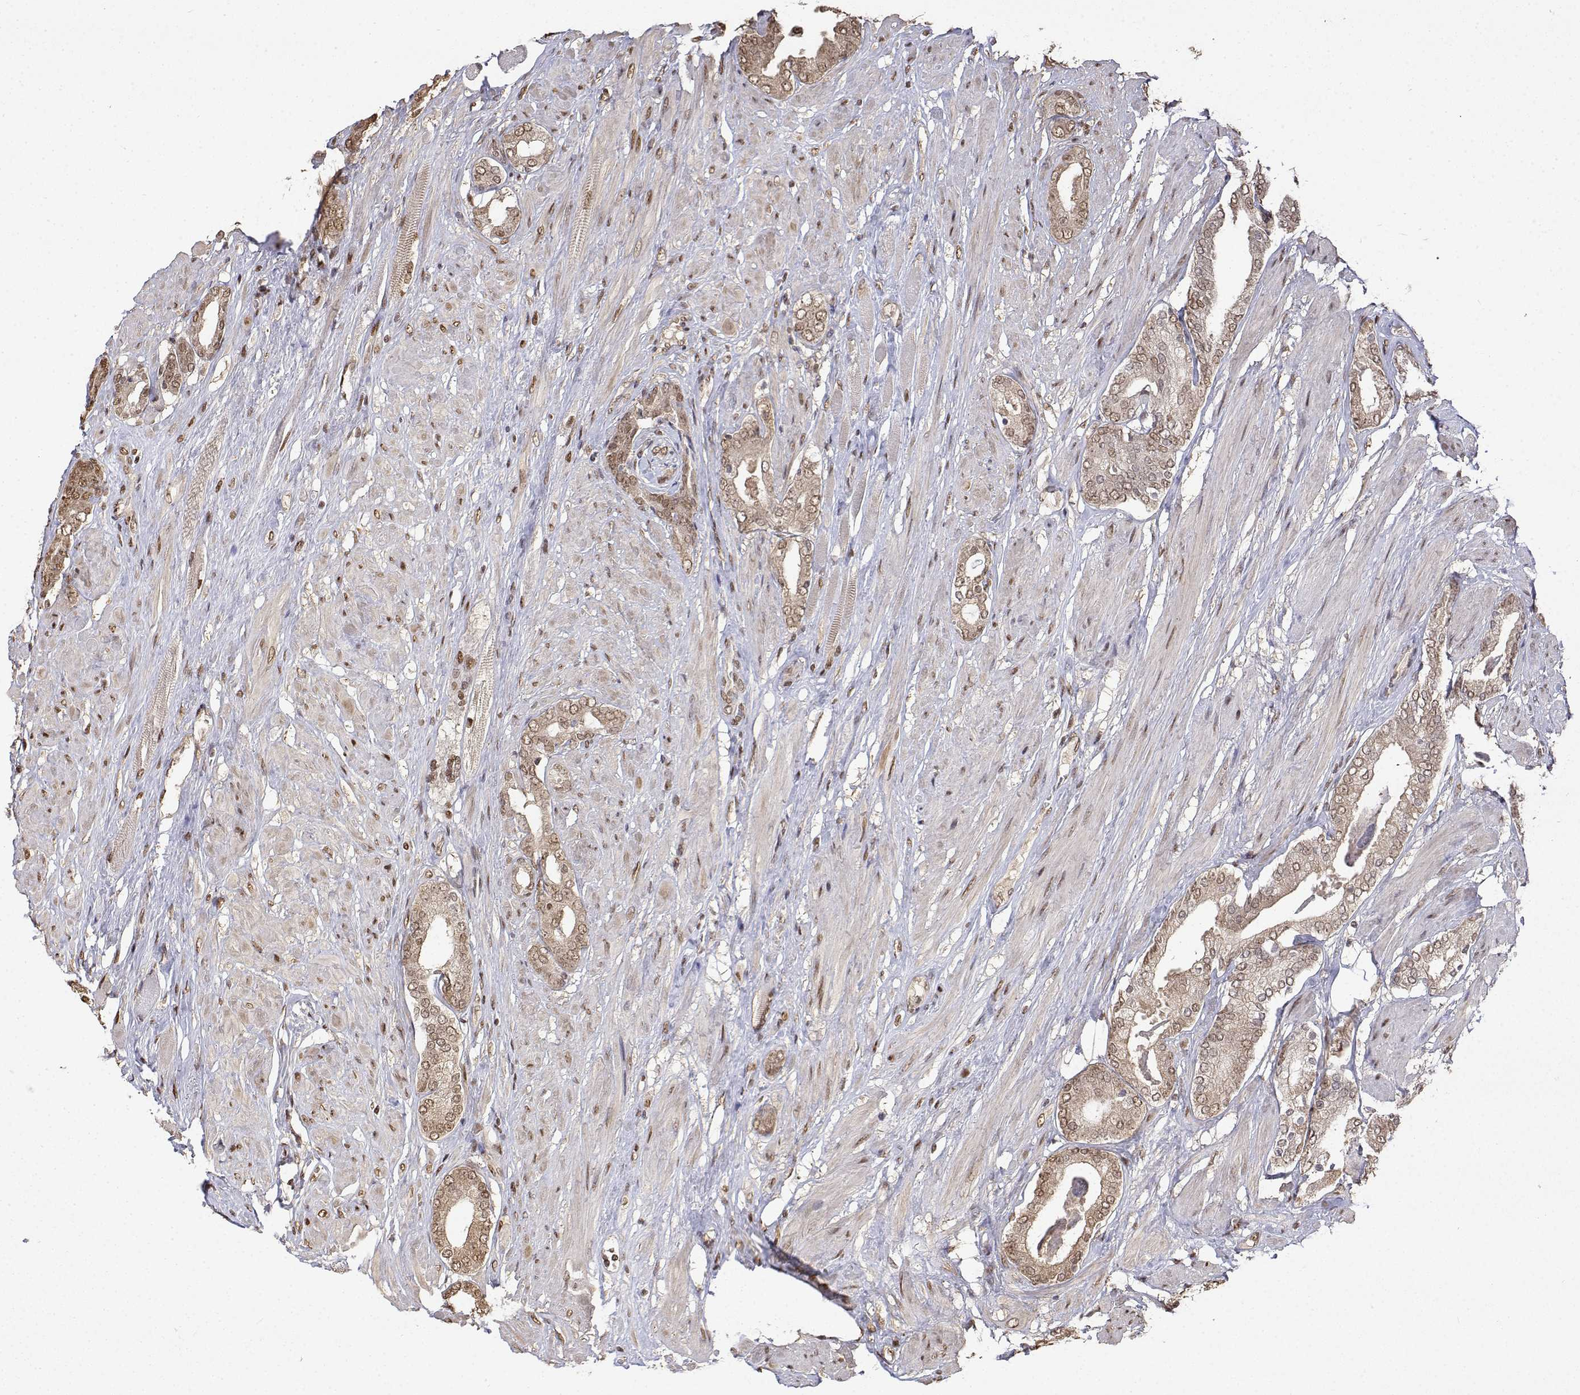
{"staining": {"intensity": "weak", "quantity": ">75%", "location": "cytoplasmic/membranous,nuclear"}, "tissue": "prostate cancer", "cell_type": "Tumor cells", "image_type": "cancer", "snomed": [{"axis": "morphology", "description": "Adenocarcinoma, High grade"}, {"axis": "topography", "description": "Prostate"}], "caption": "Tumor cells show low levels of weak cytoplasmic/membranous and nuclear expression in approximately >75% of cells in human prostate high-grade adenocarcinoma.", "gene": "TPI1", "patient": {"sex": "male", "age": 56}}